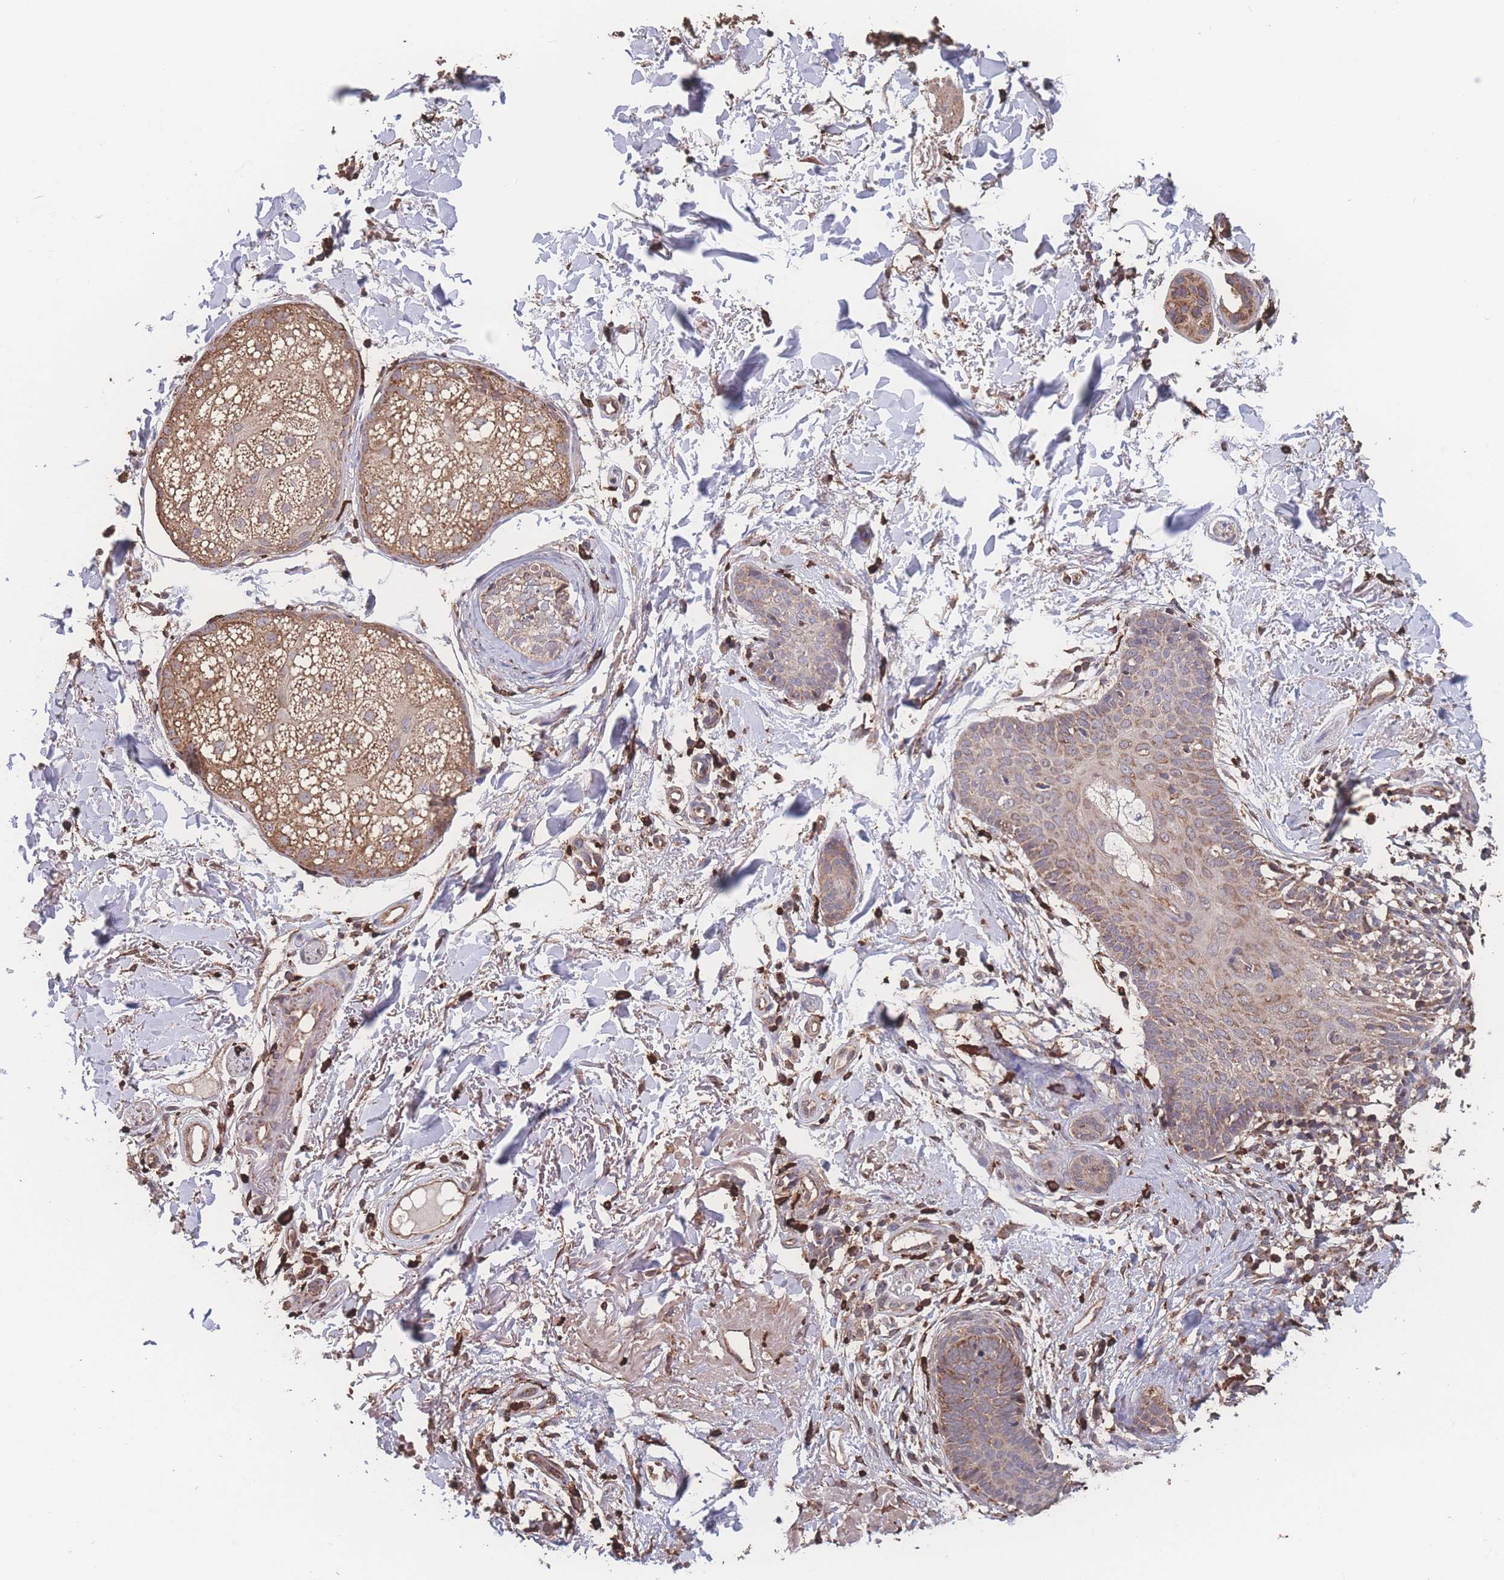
{"staining": {"intensity": "moderate", "quantity": "<25%", "location": "cytoplasmic/membranous"}, "tissue": "skin cancer", "cell_type": "Tumor cells", "image_type": "cancer", "snomed": [{"axis": "morphology", "description": "Basal cell carcinoma"}, {"axis": "topography", "description": "Skin"}], "caption": "Immunohistochemical staining of human skin cancer (basal cell carcinoma) reveals moderate cytoplasmic/membranous protein positivity in about <25% of tumor cells.", "gene": "SGSM3", "patient": {"sex": "female", "age": 60}}